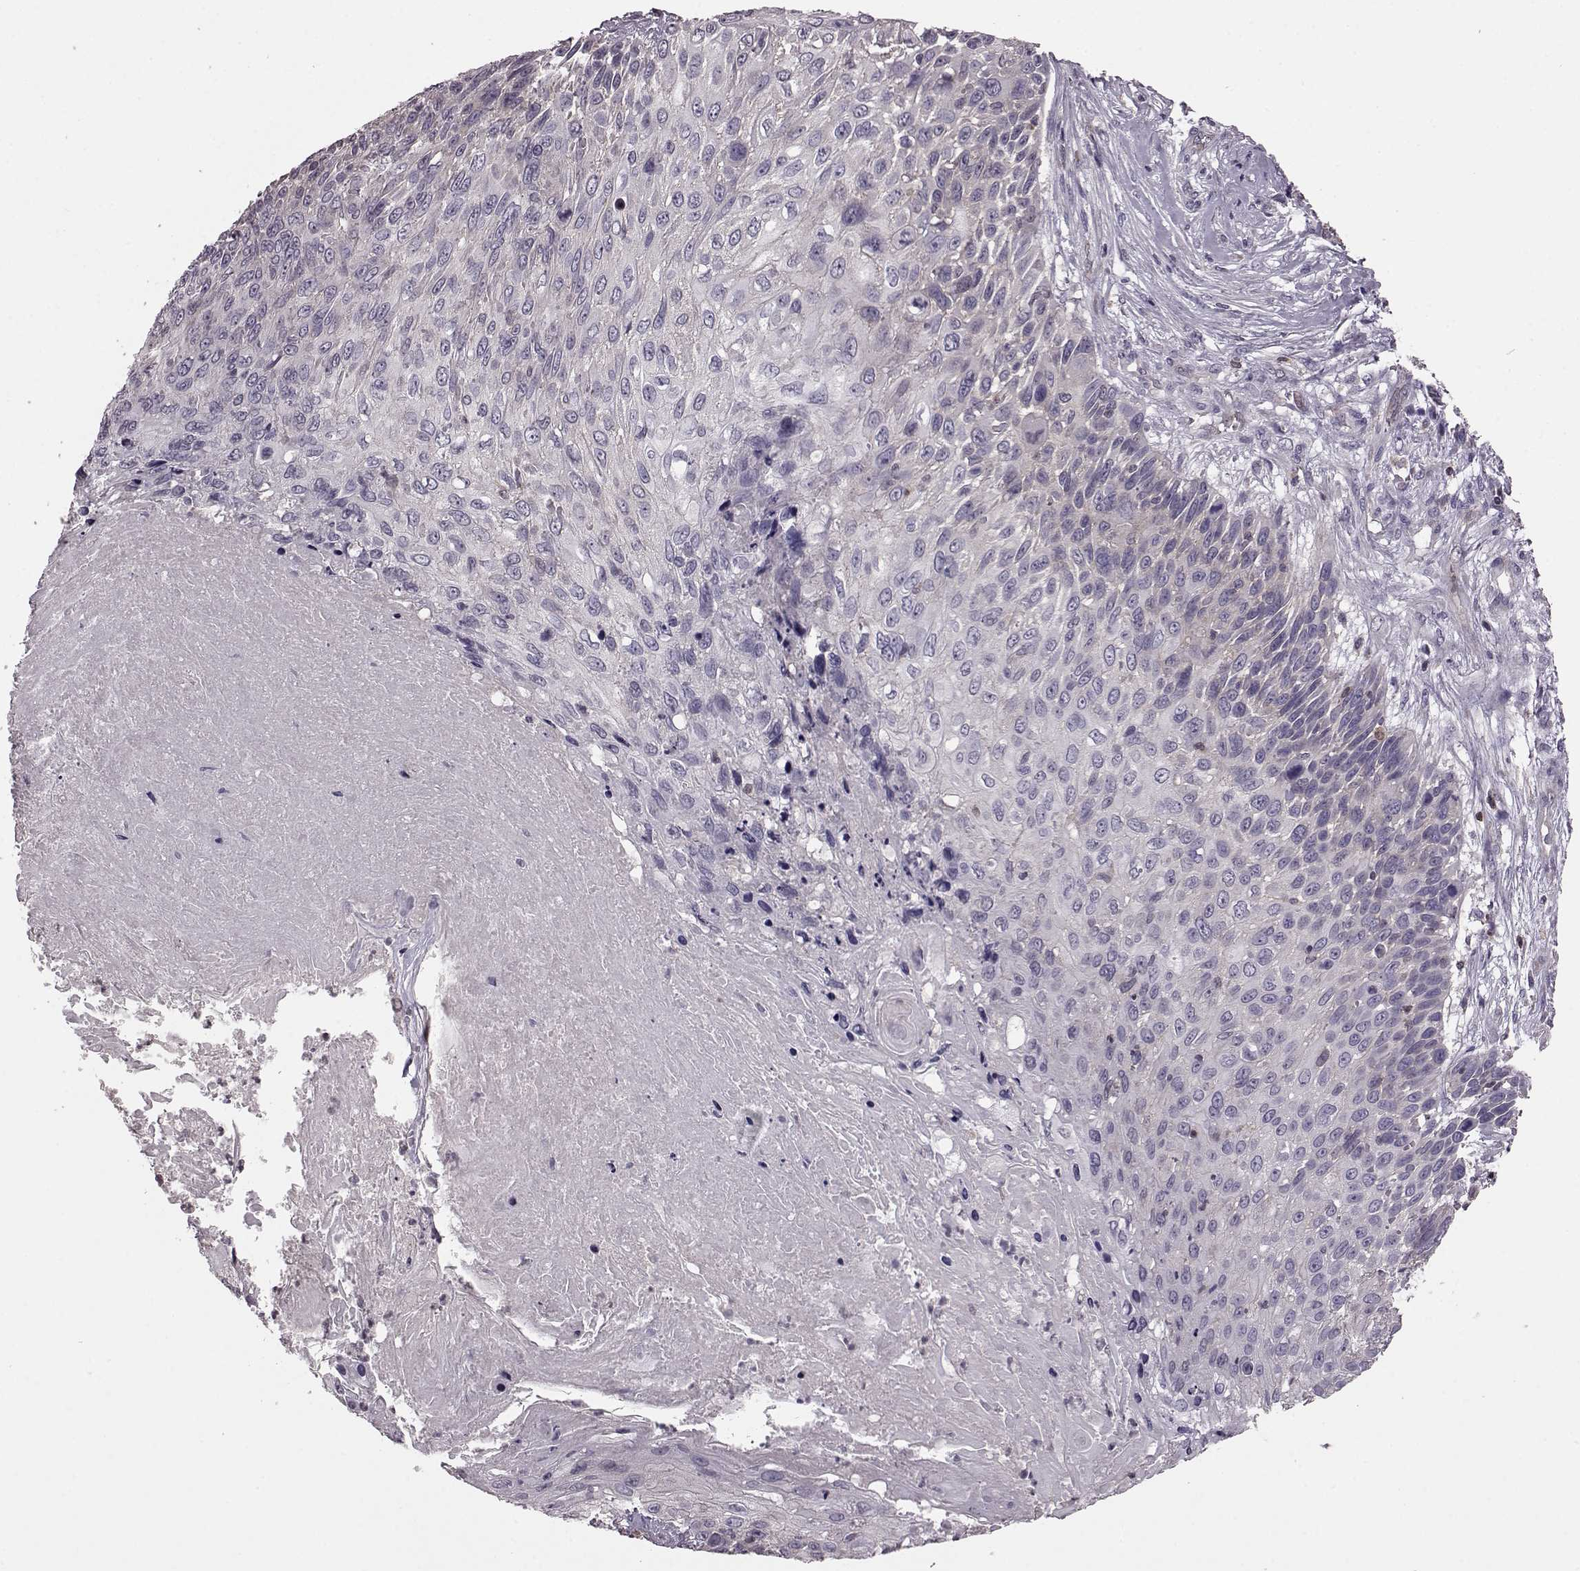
{"staining": {"intensity": "negative", "quantity": "none", "location": "none"}, "tissue": "skin cancer", "cell_type": "Tumor cells", "image_type": "cancer", "snomed": [{"axis": "morphology", "description": "Squamous cell carcinoma, NOS"}, {"axis": "topography", "description": "Skin"}], "caption": "The immunohistochemistry (IHC) image has no significant positivity in tumor cells of squamous cell carcinoma (skin) tissue. (Brightfield microscopy of DAB immunohistochemistry (IHC) at high magnification).", "gene": "CDC42SE1", "patient": {"sex": "male", "age": 92}}